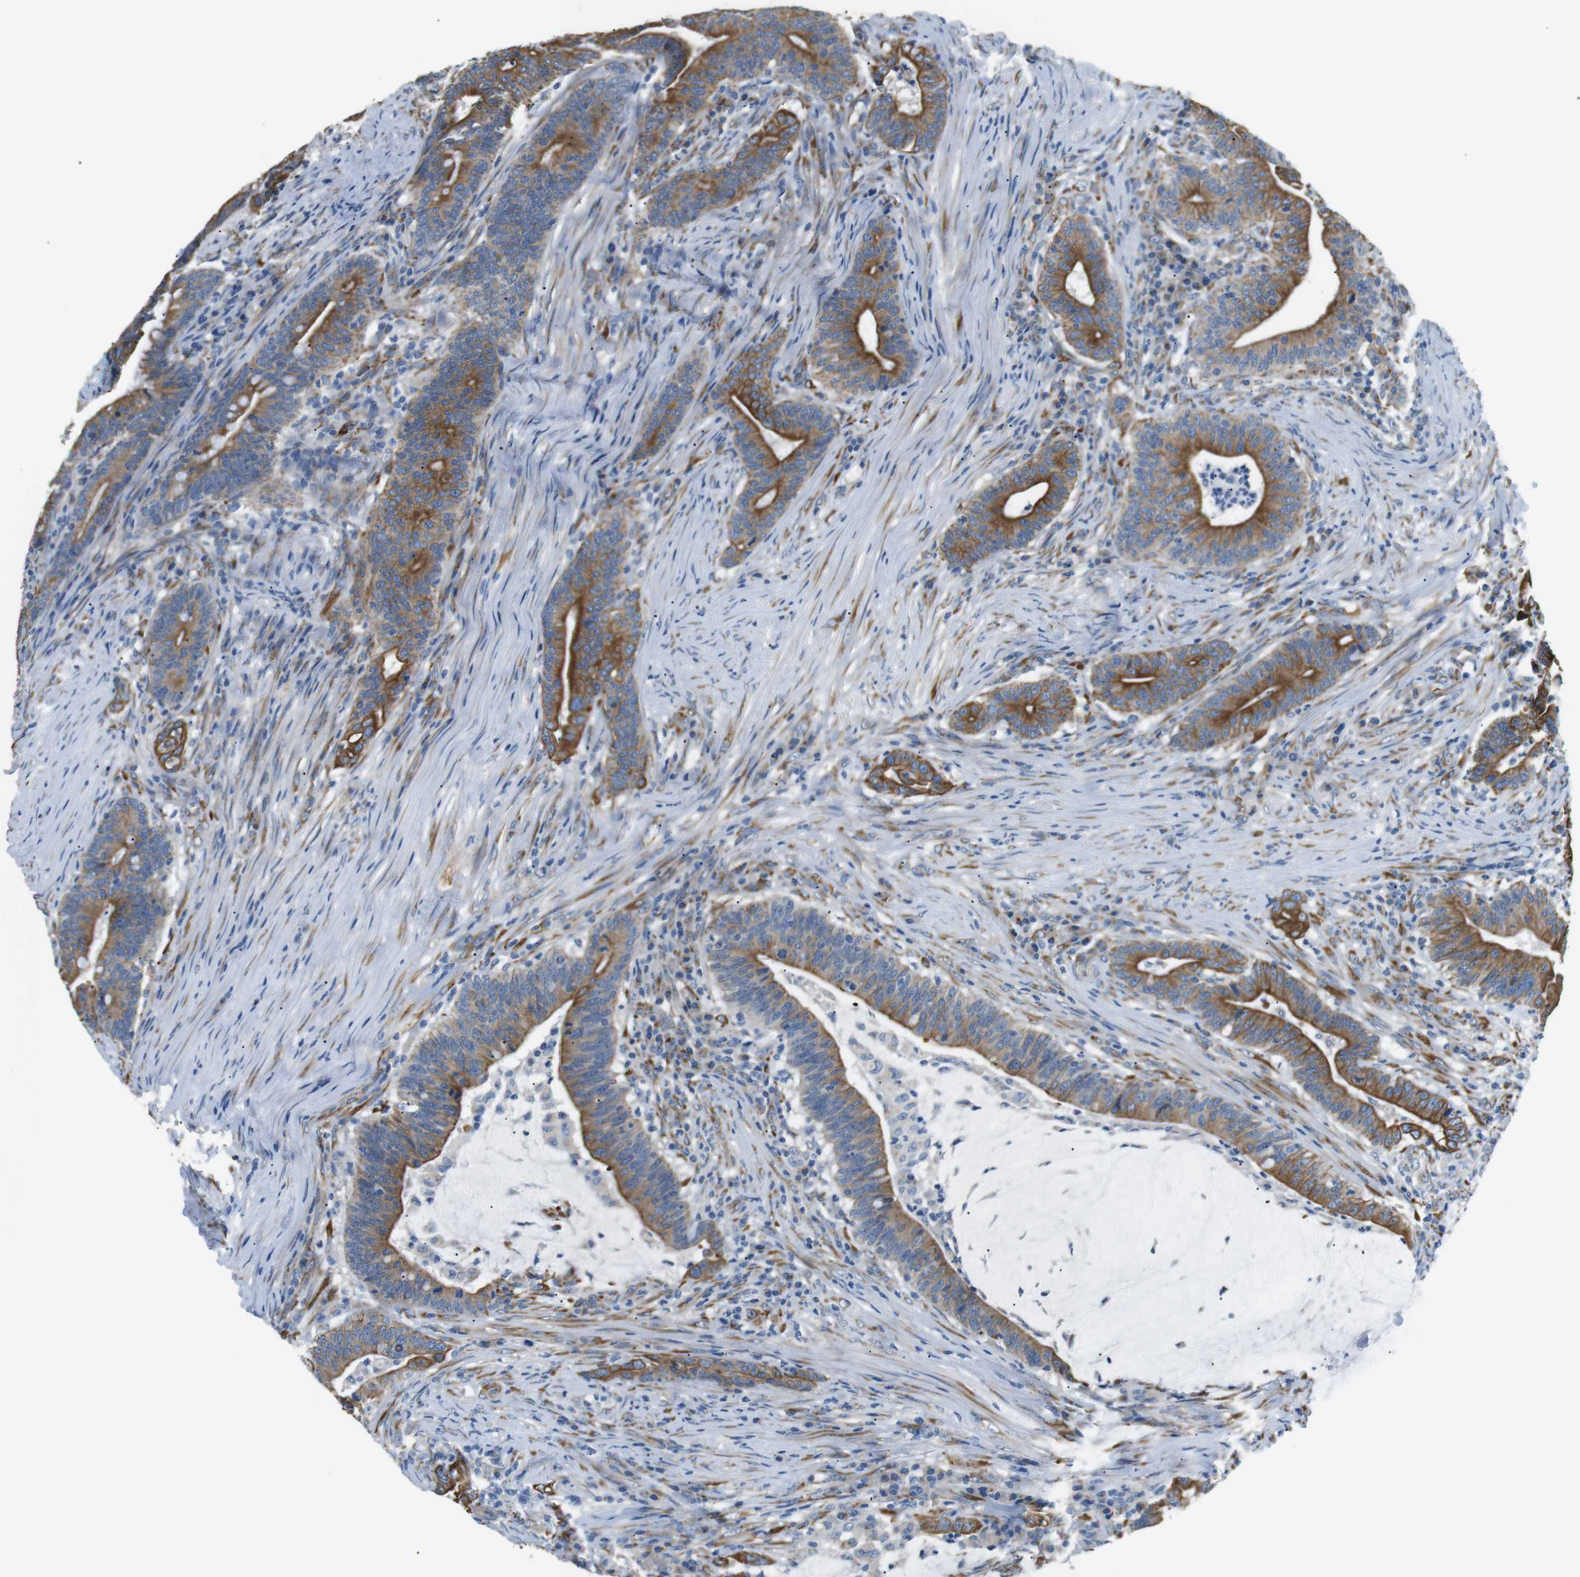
{"staining": {"intensity": "moderate", "quantity": ">75%", "location": "cytoplasmic/membranous"}, "tissue": "colorectal cancer", "cell_type": "Tumor cells", "image_type": "cancer", "snomed": [{"axis": "morphology", "description": "Normal tissue, NOS"}, {"axis": "morphology", "description": "Adenocarcinoma, NOS"}, {"axis": "topography", "description": "Colon"}], "caption": "Immunohistochemical staining of adenocarcinoma (colorectal) shows medium levels of moderate cytoplasmic/membranous positivity in approximately >75% of tumor cells. (DAB (3,3'-diaminobenzidine) IHC, brown staining for protein, blue staining for nuclei).", "gene": "UNC5CL", "patient": {"sex": "female", "age": 66}}